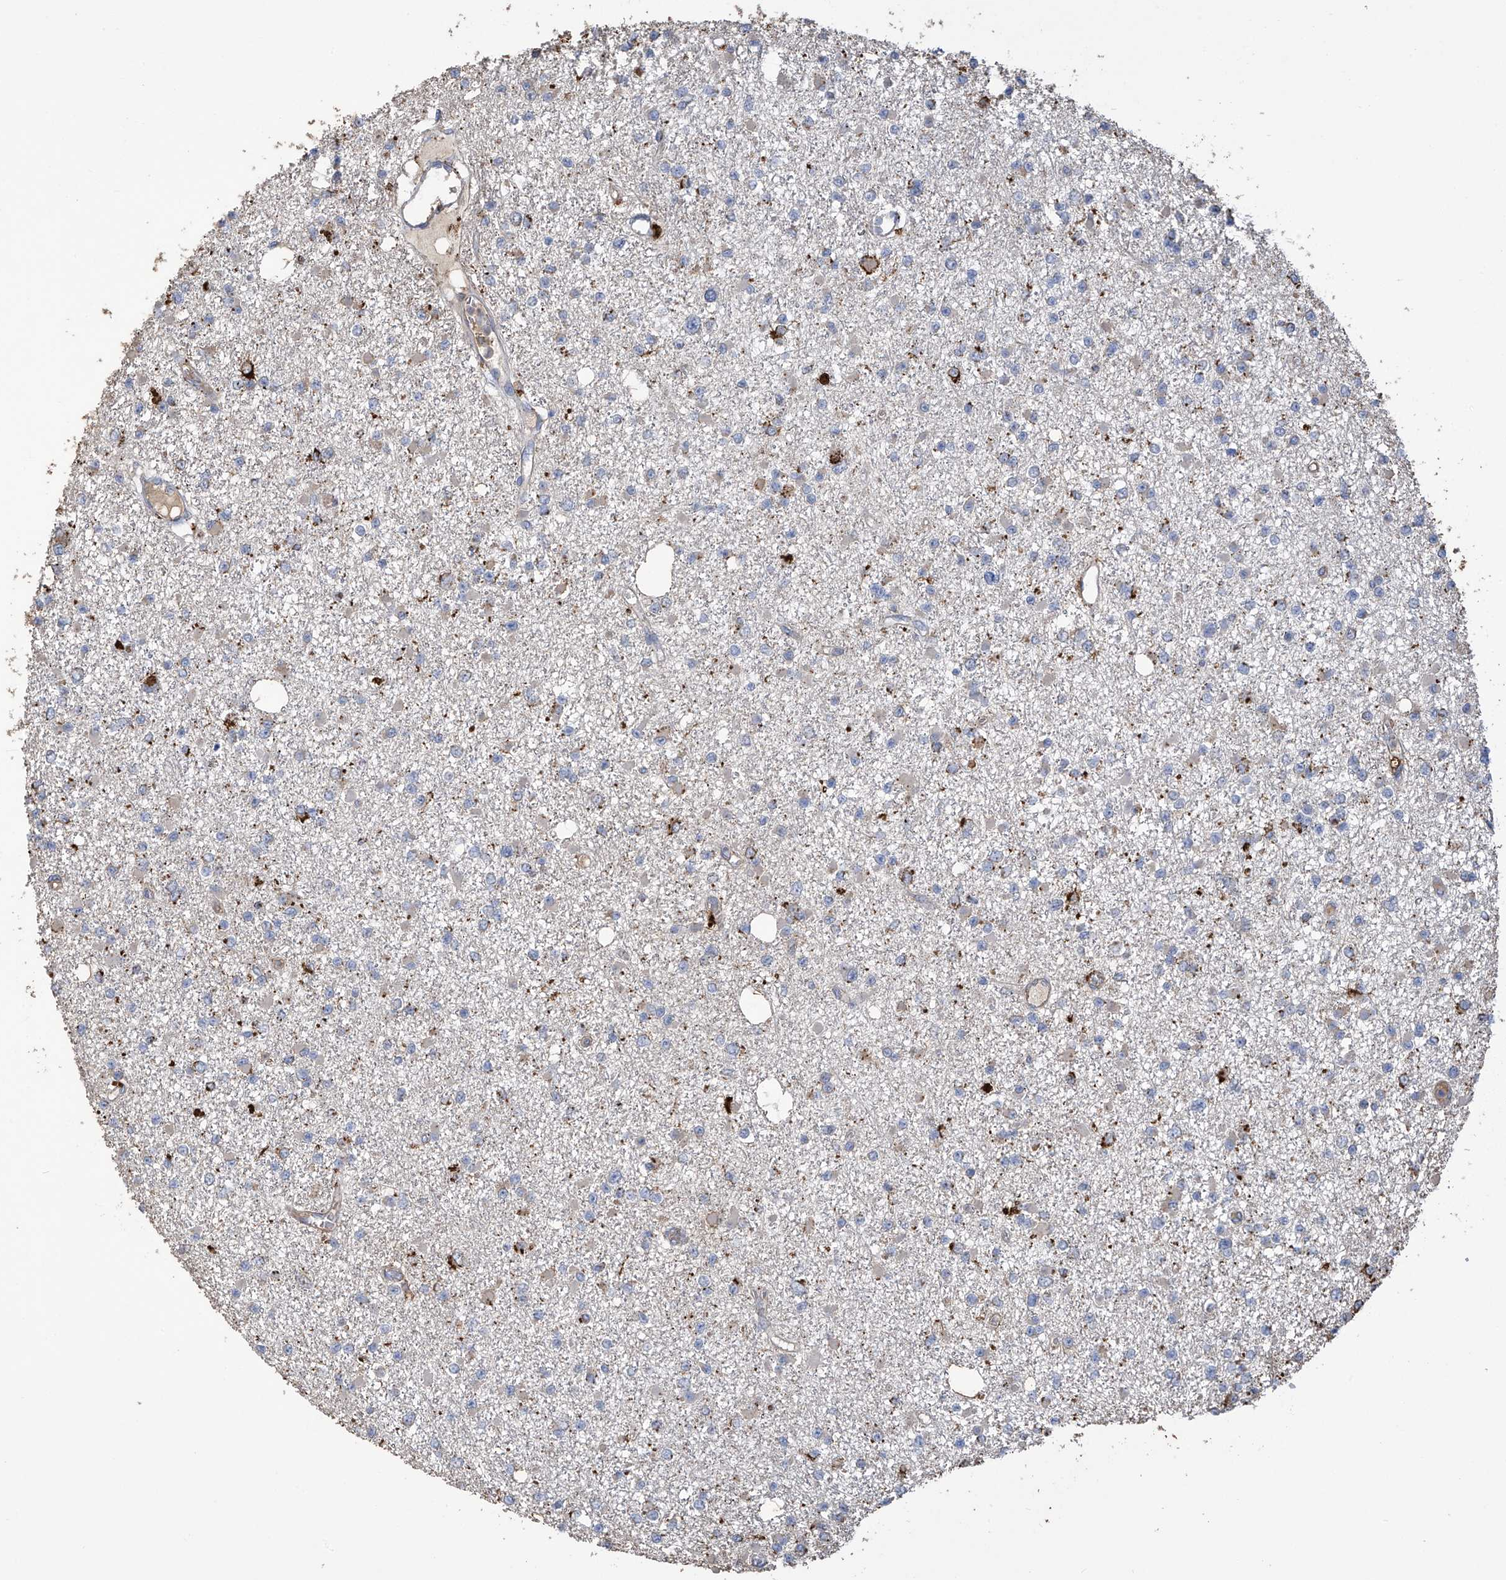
{"staining": {"intensity": "negative", "quantity": "none", "location": "none"}, "tissue": "glioma", "cell_type": "Tumor cells", "image_type": "cancer", "snomed": [{"axis": "morphology", "description": "Glioma, malignant, Low grade"}, {"axis": "topography", "description": "Brain"}], "caption": "Tumor cells are negative for brown protein staining in low-grade glioma (malignant). (DAB immunohistochemistry (IHC) with hematoxylin counter stain).", "gene": "OGT", "patient": {"sex": "female", "age": 22}}